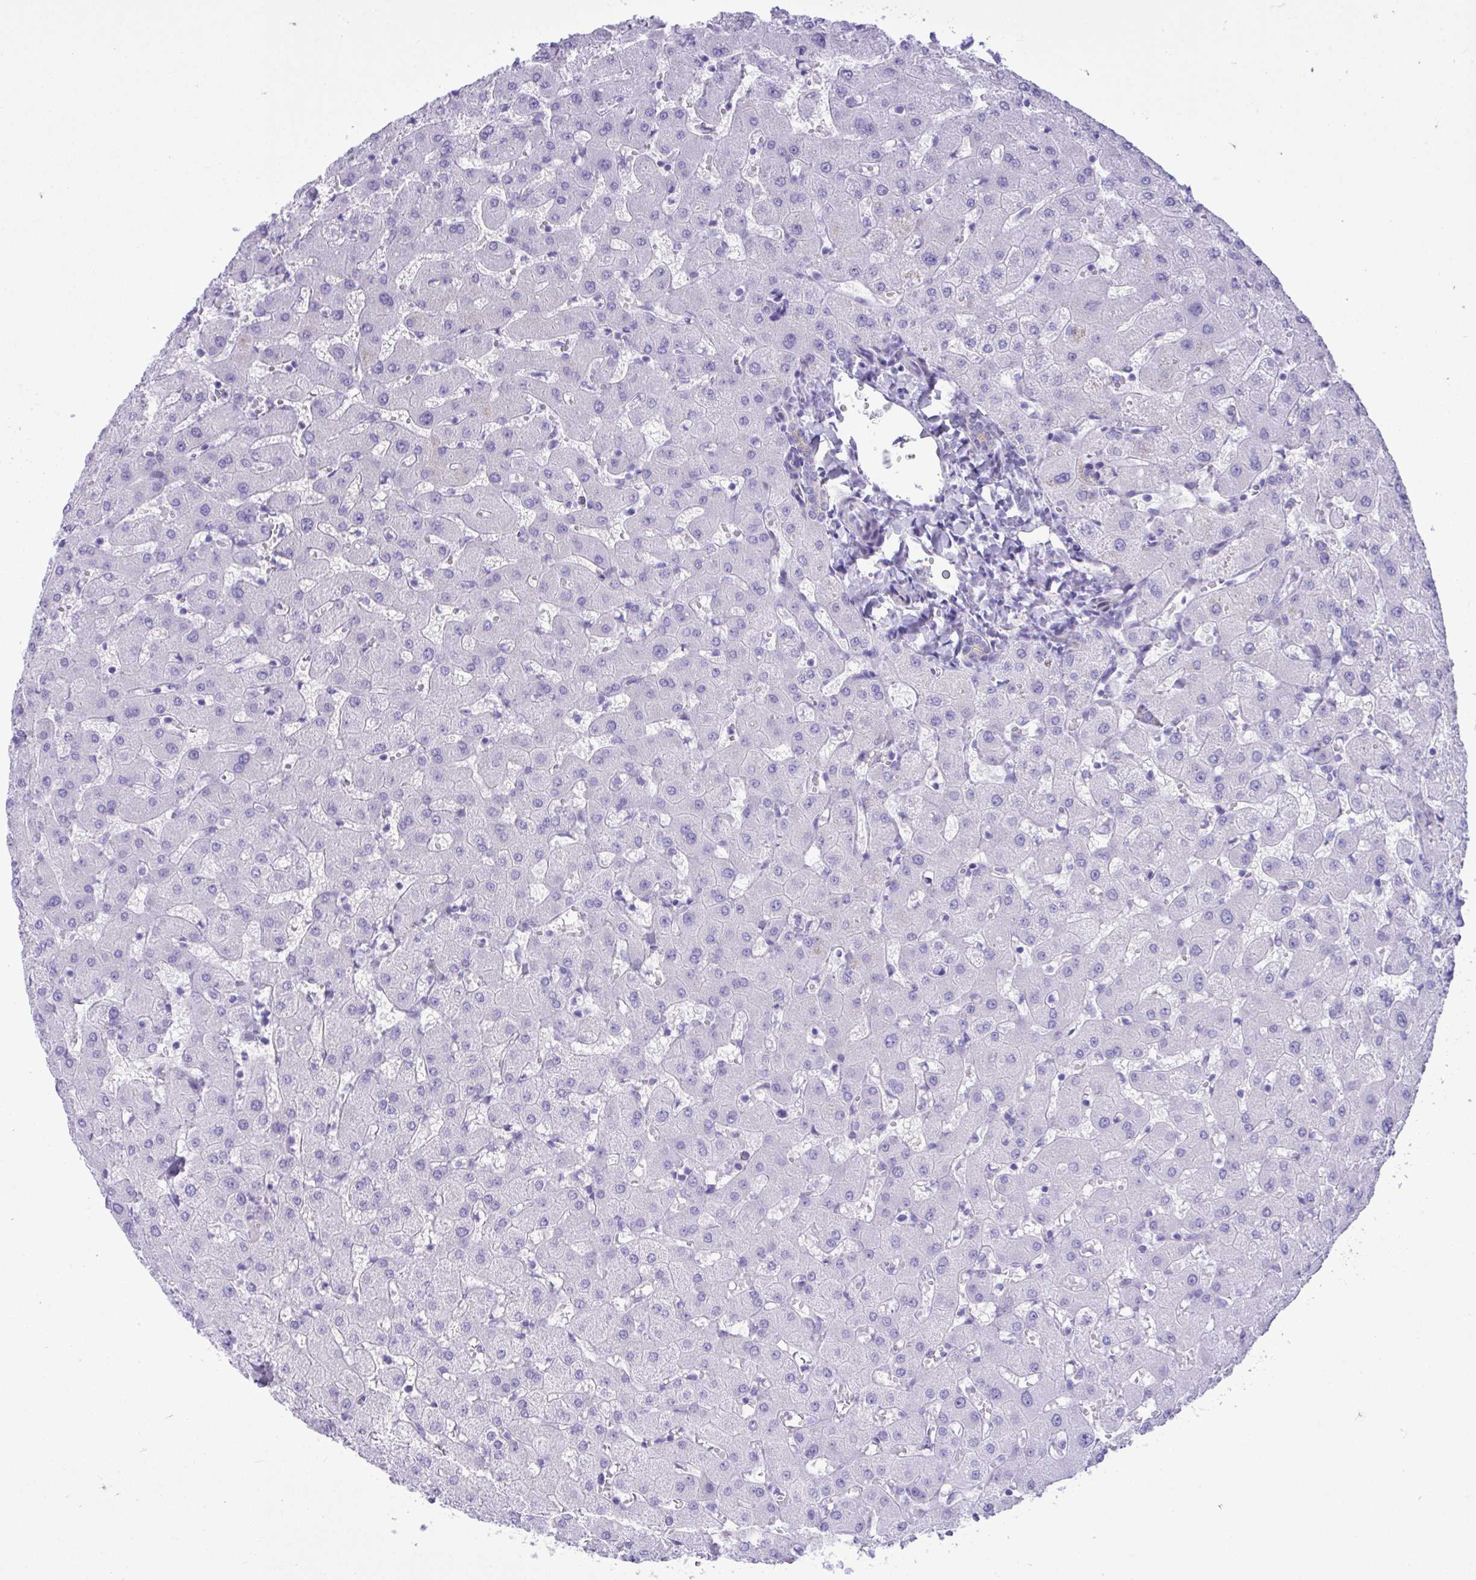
{"staining": {"intensity": "negative", "quantity": "none", "location": "none"}, "tissue": "liver", "cell_type": "Cholangiocytes", "image_type": "normal", "snomed": [{"axis": "morphology", "description": "Normal tissue, NOS"}, {"axis": "topography", "description": "Liver"}], "caption": "DAB immunohistochemical staining of normal human liver shows no significant staining in cholangiocytes. (Brightfield microscopy of DAB immunohistochemistry at high magnification).", "gene": "BEX5", "patient": {"sex": "female", "age": 63}}